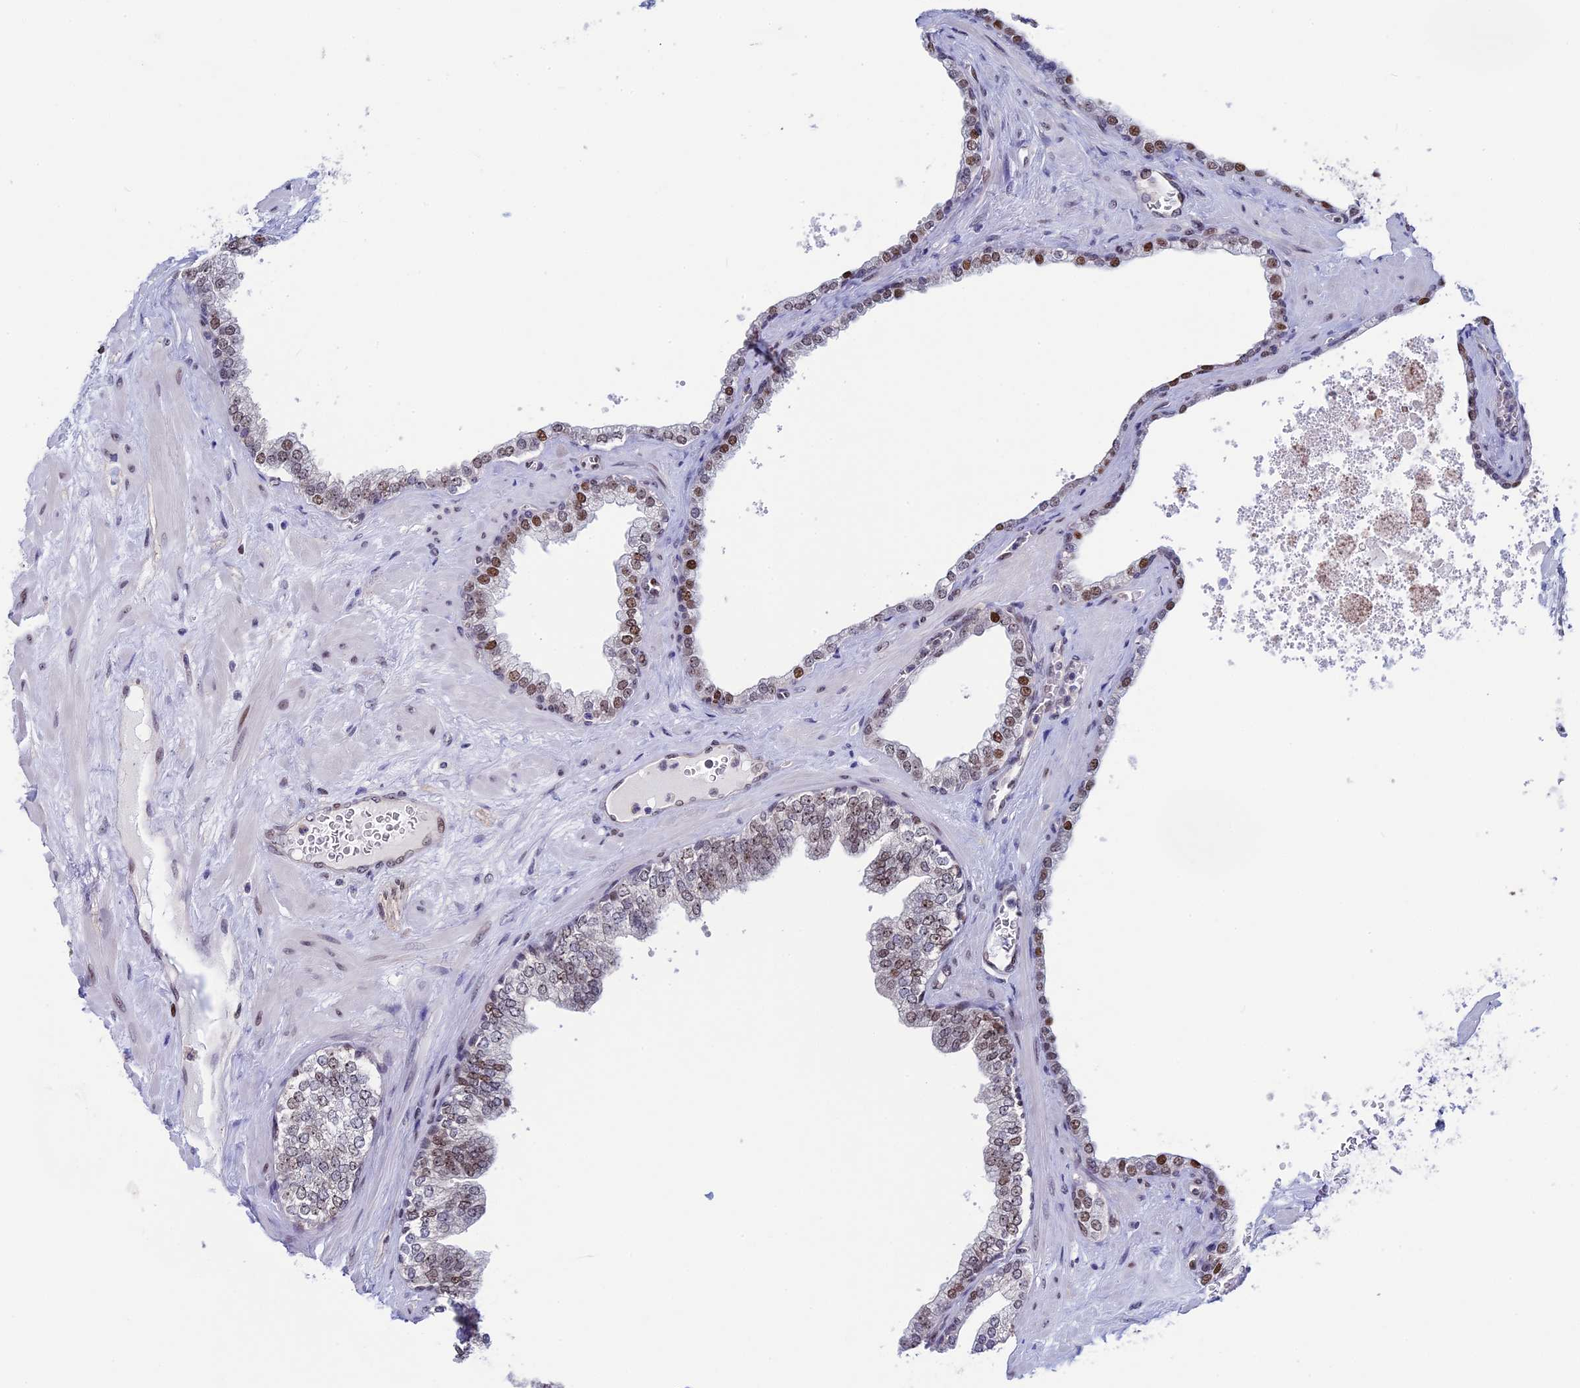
{"staining": {"intensity": "moderate", "quantity": "25%-75%", "location": "nuclear"}, "tissue": "prostate", "cell_type": "Glandular cells", "image_type": "normal", "snomed": [{"axis": "morphology", "description": "Normal tissue, NOS"}, {"axis": "topography", "description": "Prostate"}], "caption": "Moderate nuclear positivity for a protein is identified in about 25%-75% of glandular cells of normal prostate using immunohistochemistry.", "gene": "CCDC86", "patient": {"sex": "male", "age": 60}}